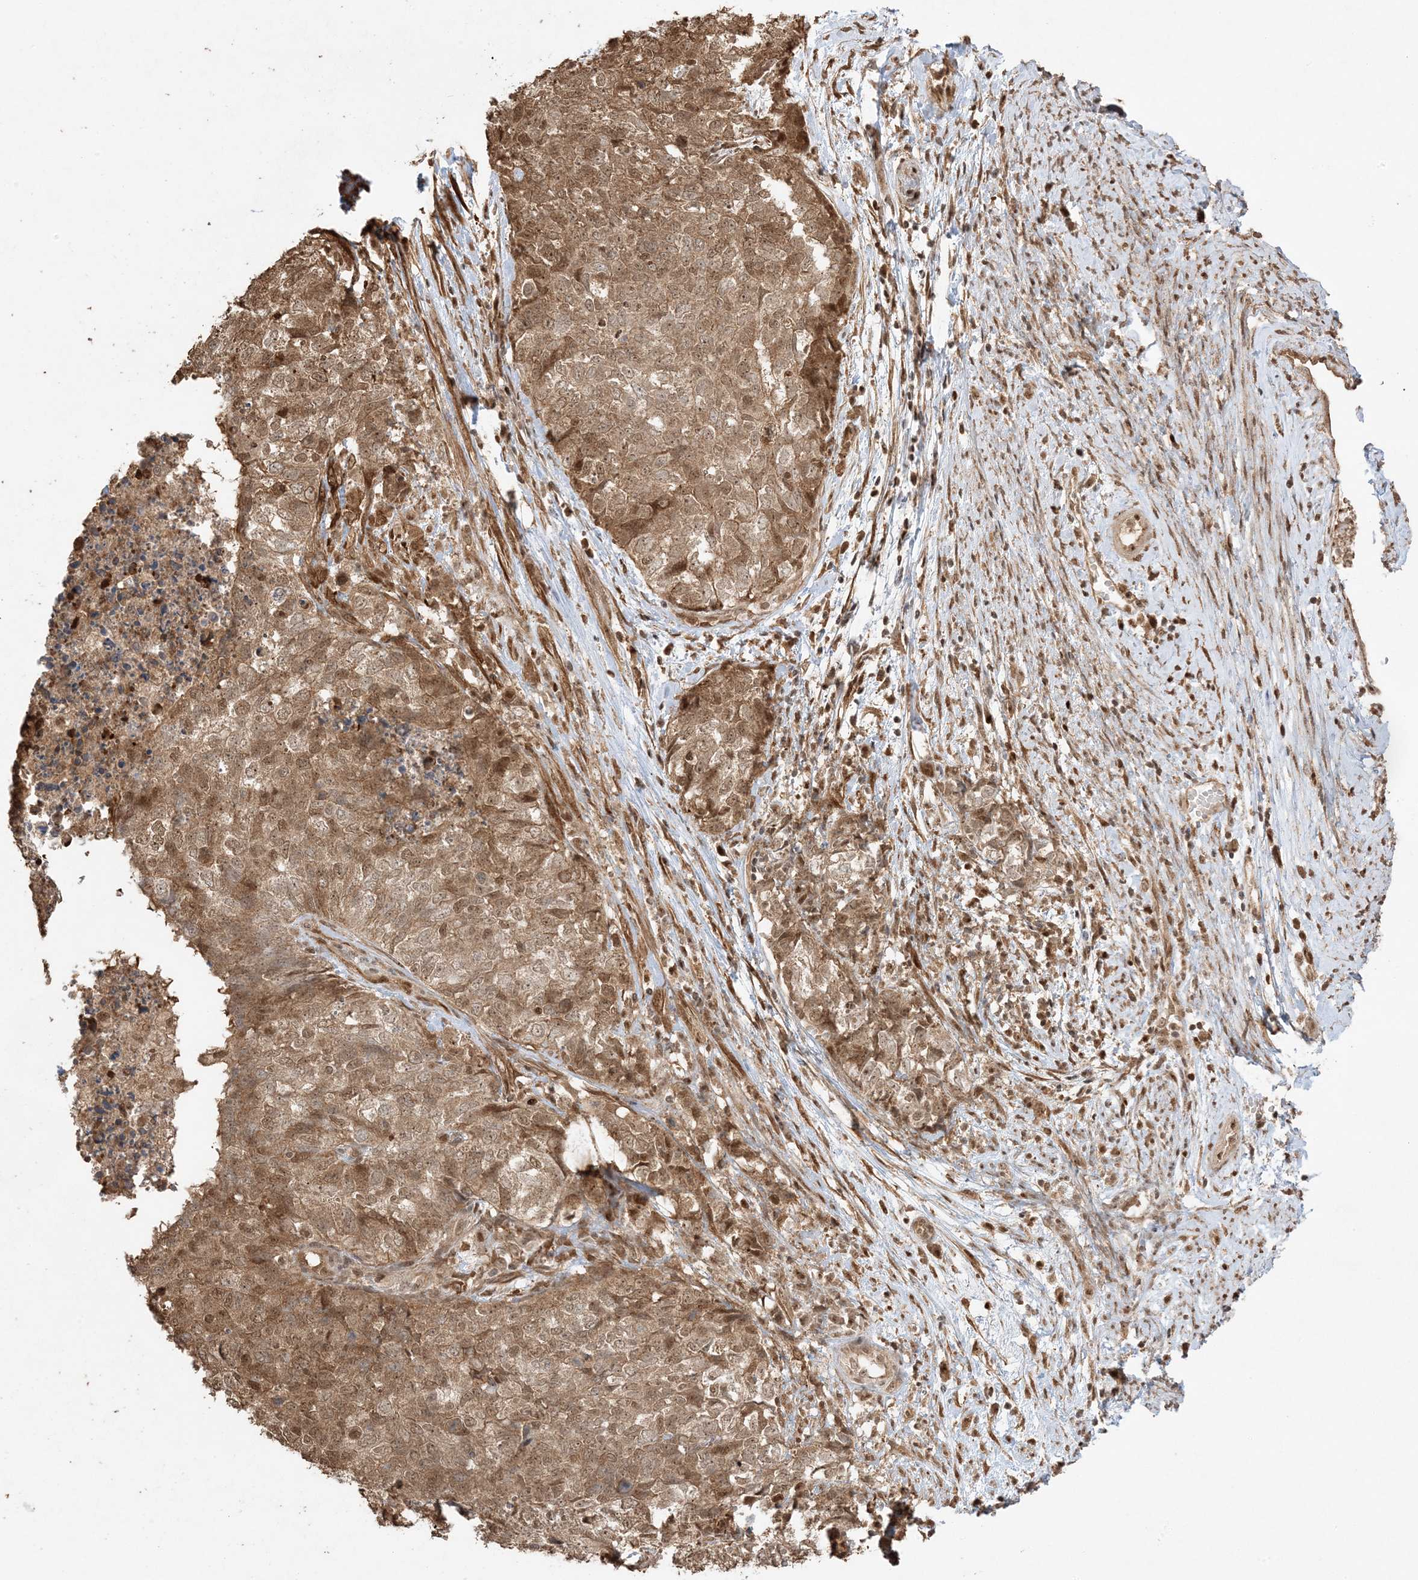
{"staining": {"intensity": "moderate", "quantity": ">75%", "location": "cytoplasmic/membranous,nuclear"}, "tissue": "cervical cancer", "cell_type": "Tumor cells", "image_type": "cancer", "snomed": [{"axis": "morphology", "description": "Squamous cell carcinoma, NOS"}, {"axis": "topography", "description": "Cervix"}], "caption": "Approximately >75% of tumor cells in human squamous cell carcinoma (cervical) show moderate cytoplasmic/membranous and nuclear protein positivity as visualized by brown immunohistochemical staining.", "gene": "ZBTB41", "patient": {"sex": "female", "age": 63}}